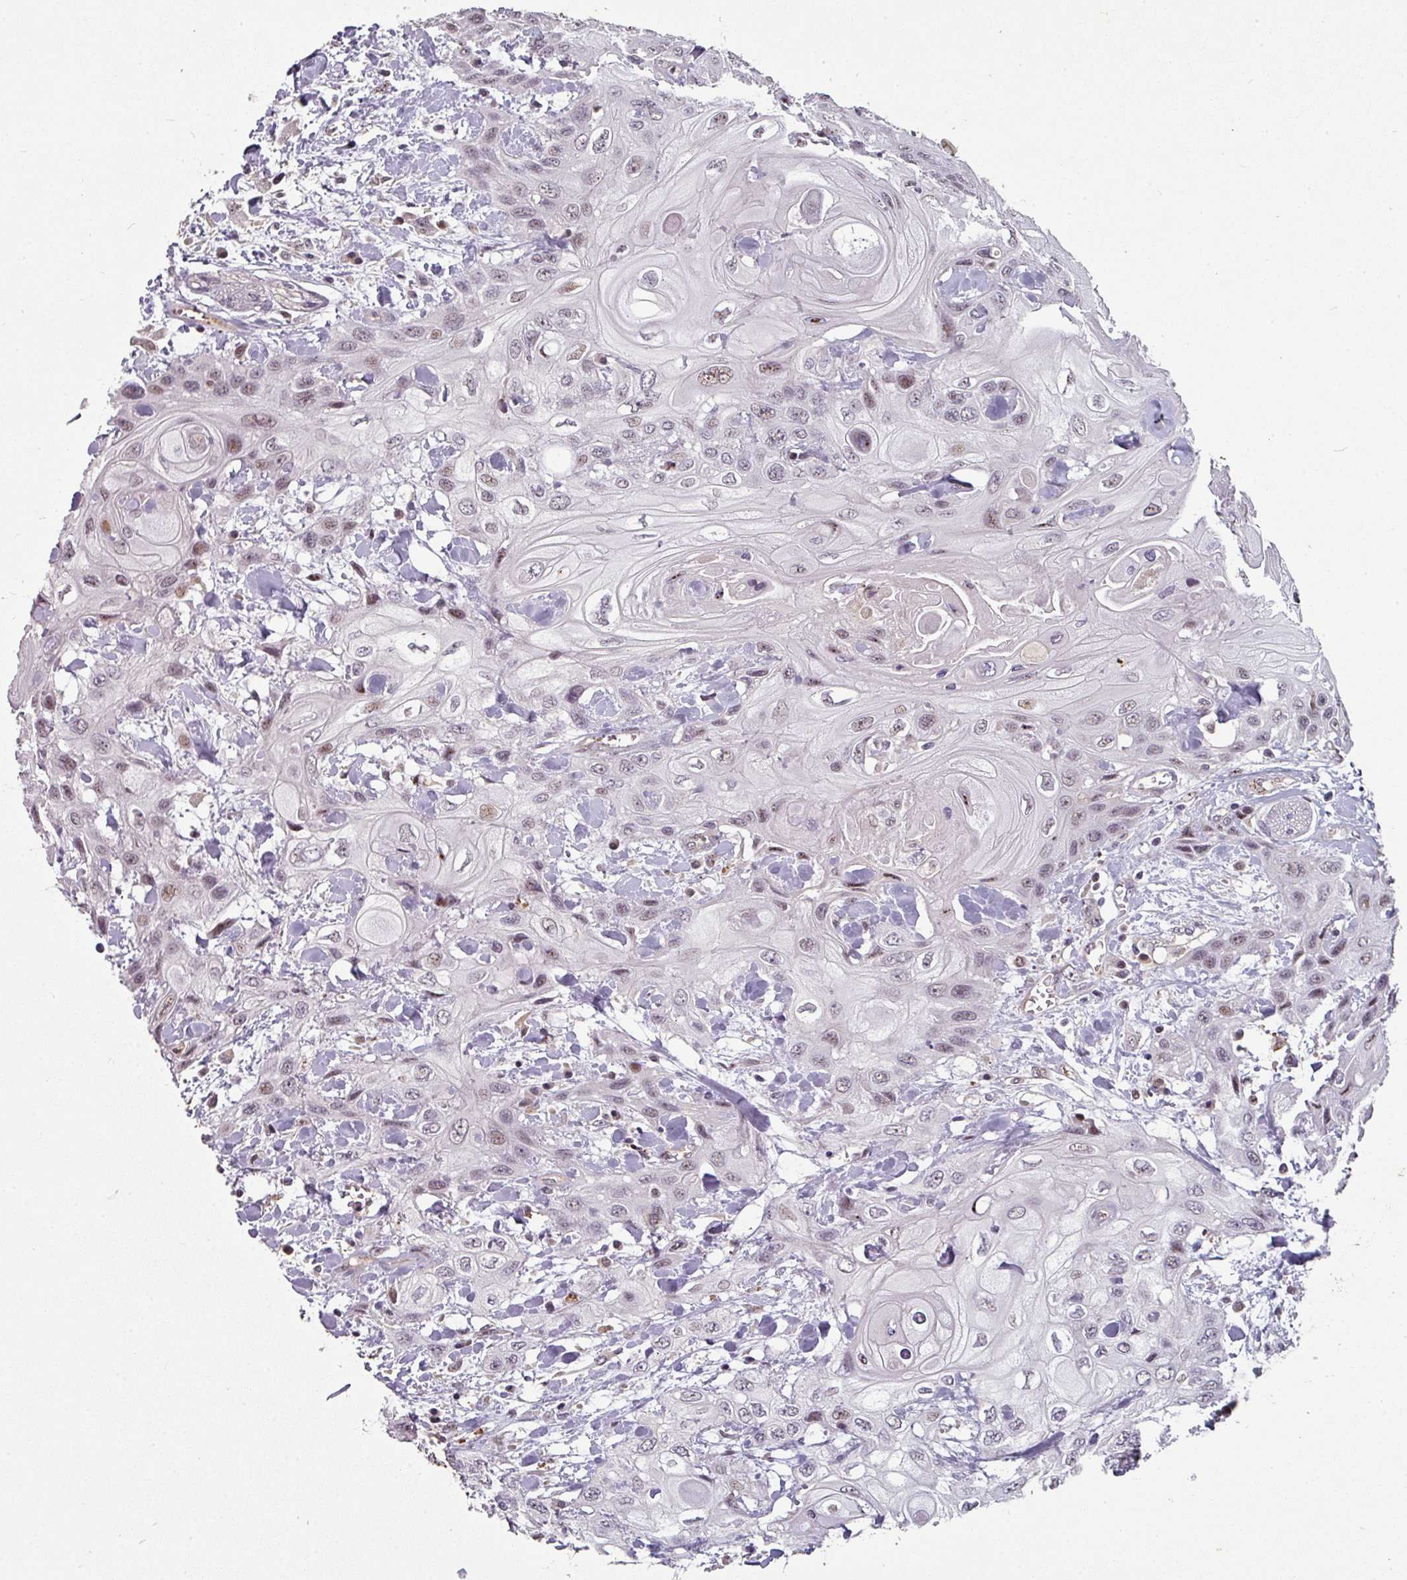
{"staining": {"intensity": "moderate", "quantity": "25%-75%", "location": "nuclear"}, "tissue": "head and neck cancer", "cell_type": "Tumor cells", "image_type": "cancer", "snomed": [{"axis": "morphology", "description": "Squamous cell carcinoma, NOS"}, {"axis": "topography", "description": "Head-Neck"}], "caption": "There is medium levels of moderate nuclear expression in tumor cells of squamous cell carcinoma (head and neck), as demonstrated by immunohistochemical staining (brown color).", "gene": "SIDT2", "patient": {"sex": "female", "age": 43}}